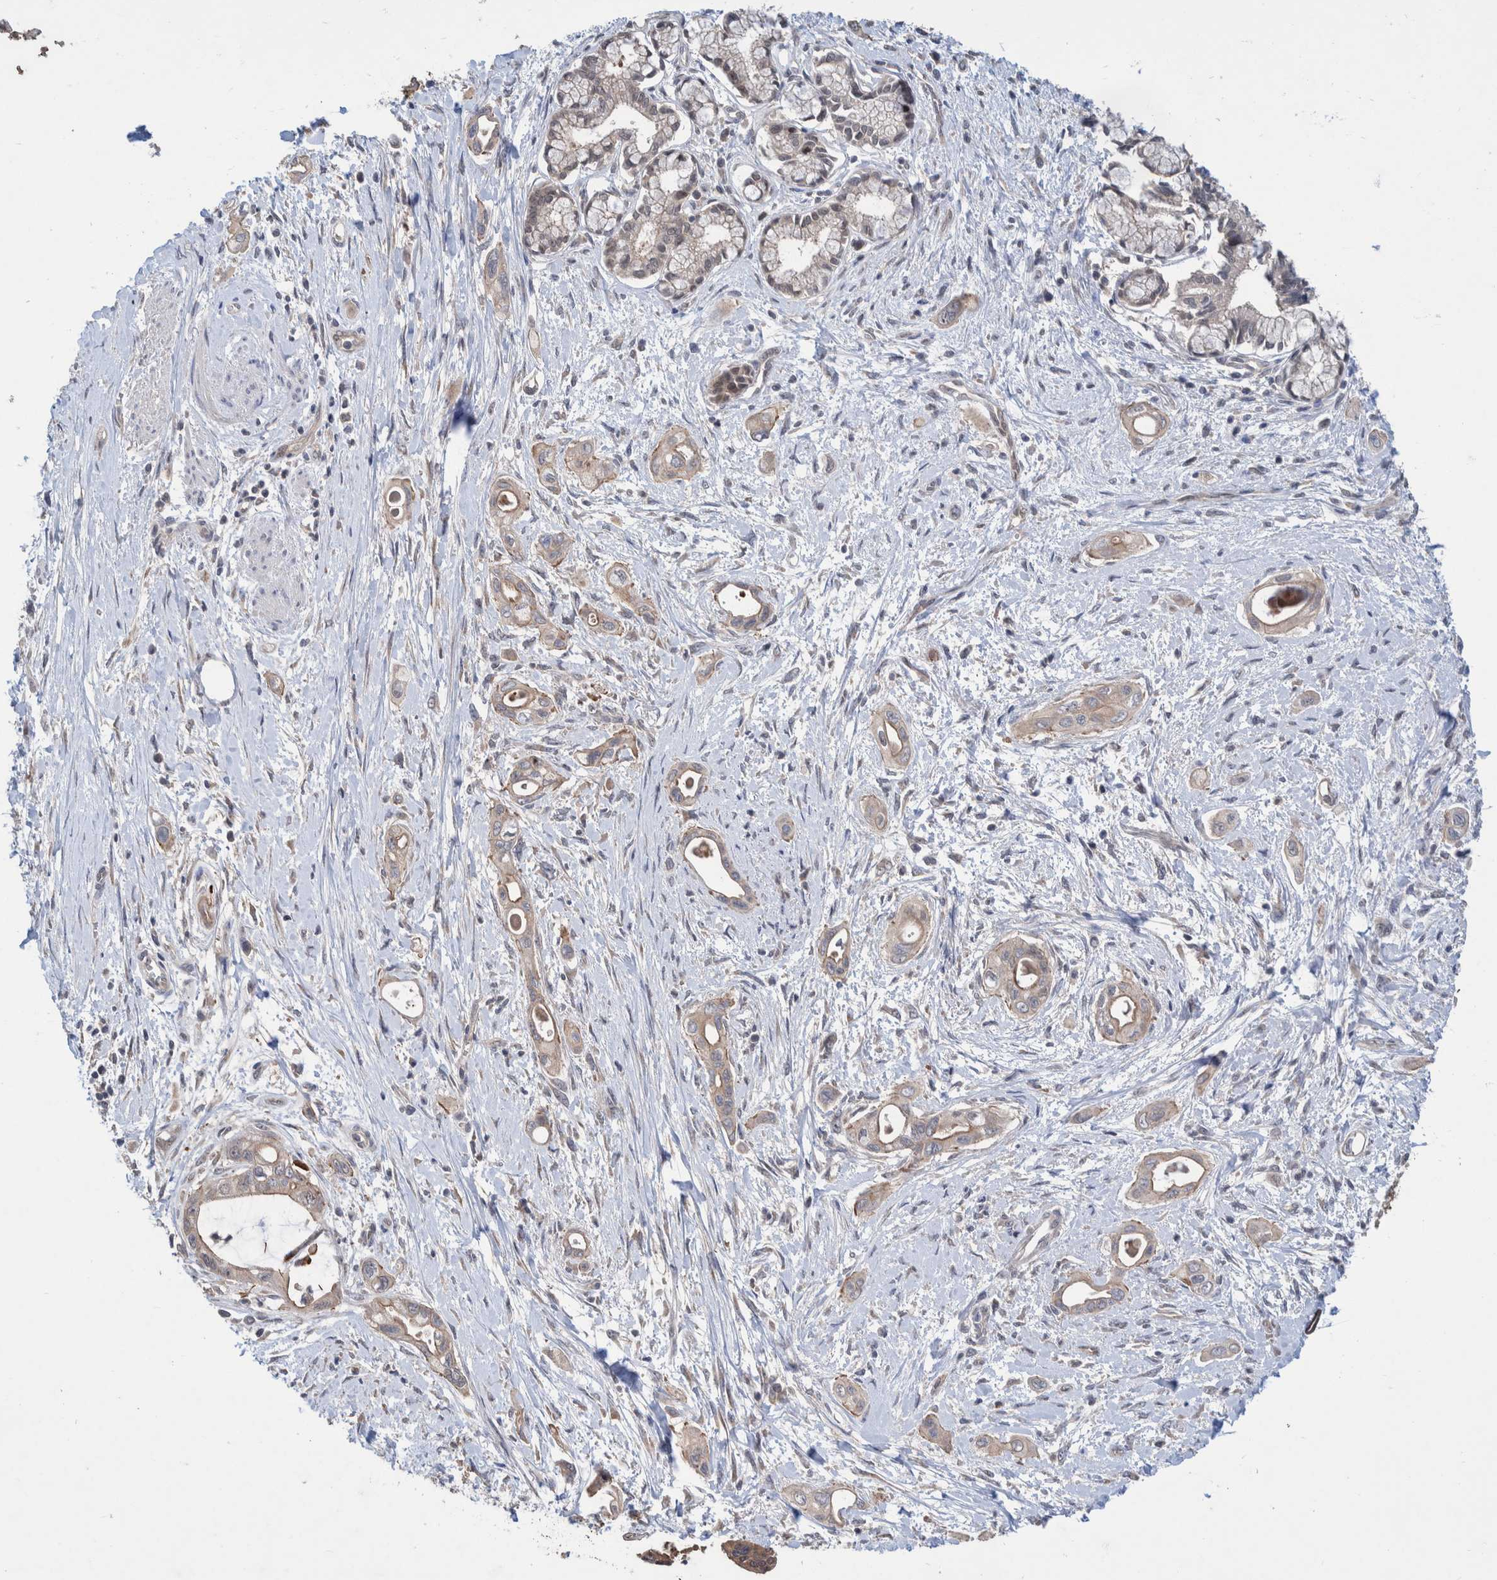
{"staining": {"intensity": "weak", "quantity": "25%-75%", "location": "cytoplasmic/membranous"}, "tissue": "pancreatic cancer", "cell_type": "Tumor cells", "image_type": "cancer", "snomed": [{"axis": "morphology", "description": "Adenocarcinoma, NOS"}, {"axis": "topography", "description": "Pancreas"}], "caption": "A micrograph of pancreatic adenocarcinoma stained for a protein reveals weak cytoplasmic/membranous brown staining in tumor cells.", "gene": "PLPBP", "patient": {"sex": "male", "age": 59}}